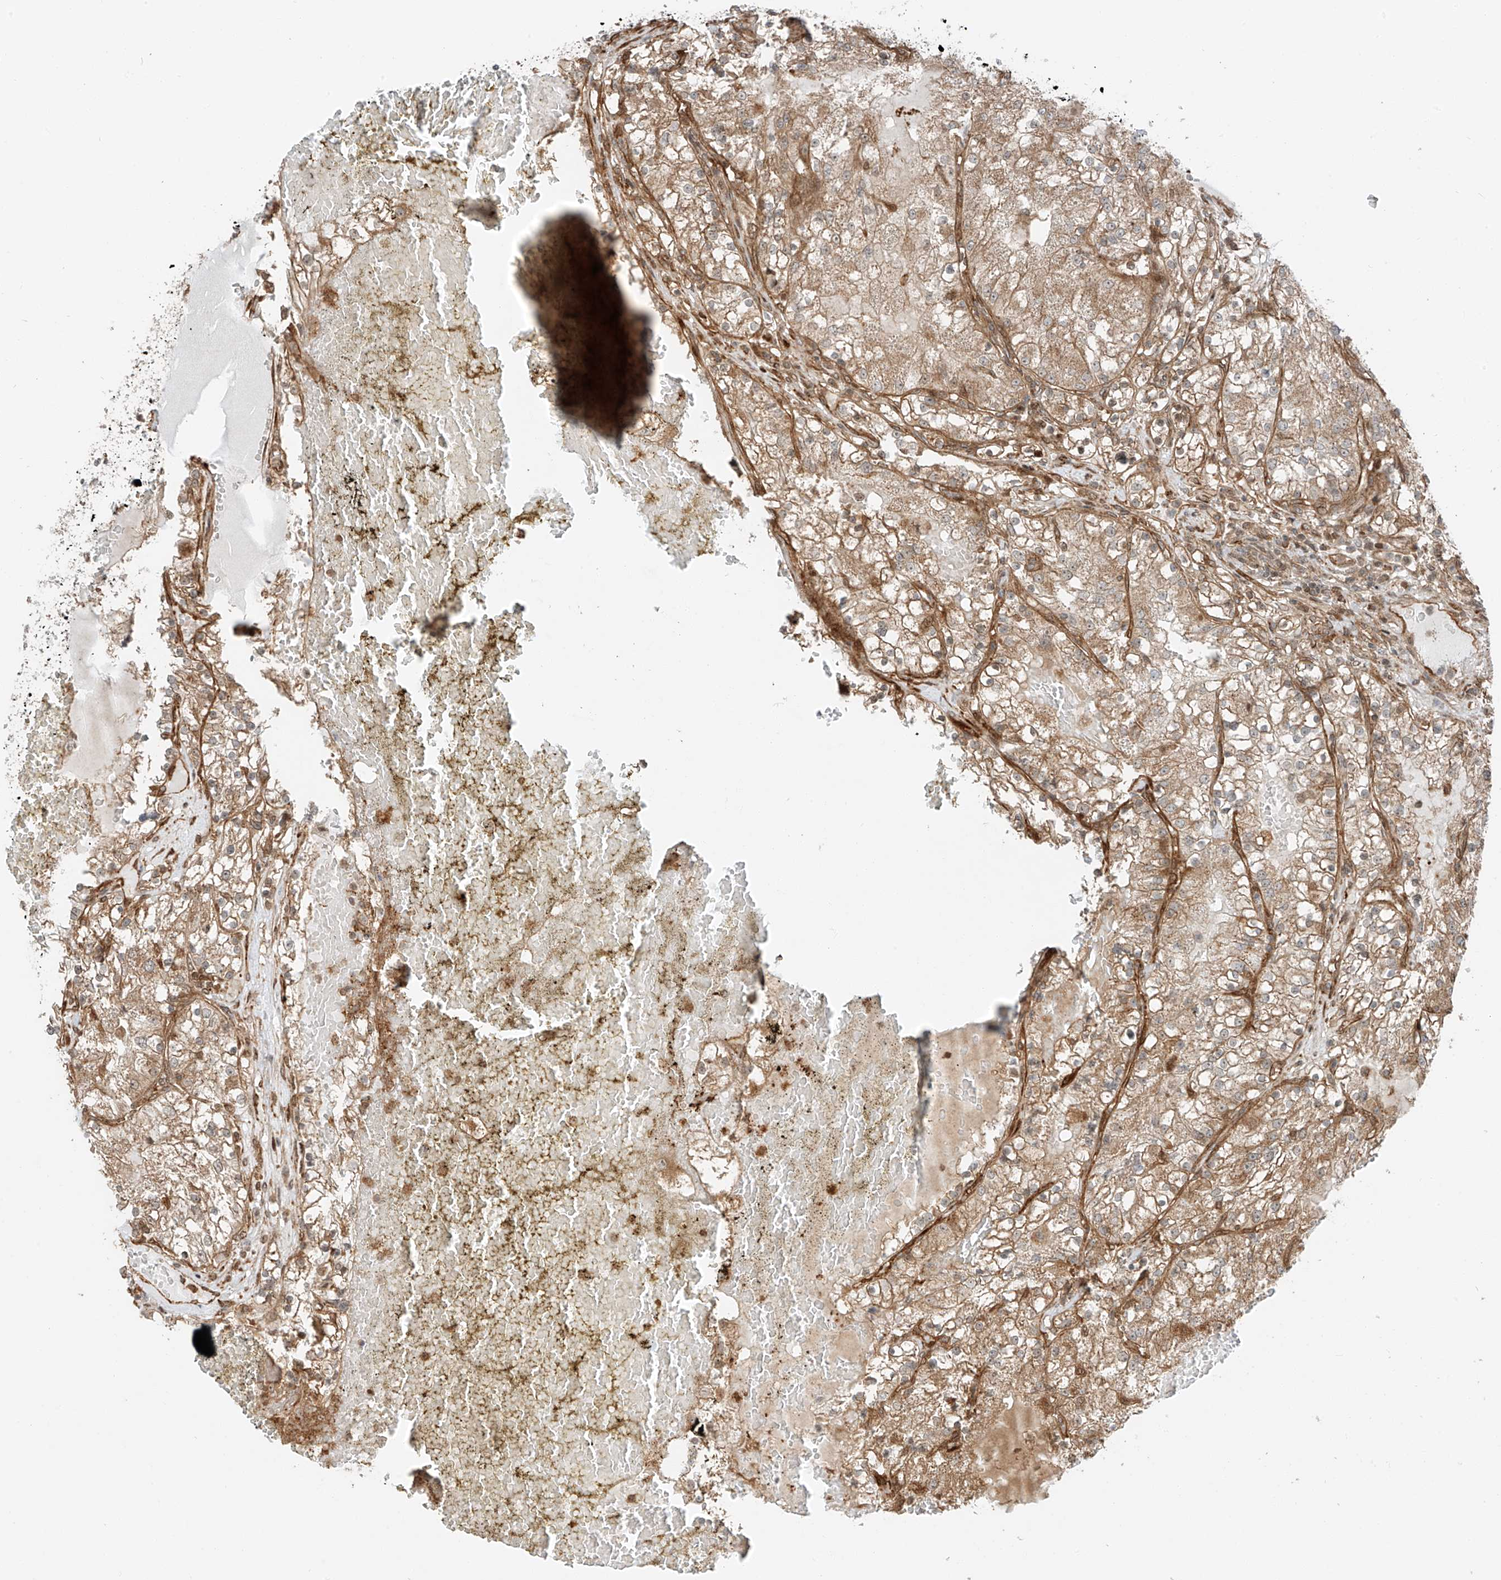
{"staining": {"intensity": "moderate", "quantity": ">75%", "location": "cytoplasmic/membranous"}, "tissue": "renal cancer", "cell_type": "Tumor cells", "image_type": "cancer", "snomed": [{"axis": "morphology", "description": "Normal tissue, NOS"}, {"axis": "morphology", "description": "Adenocarcinoma, NOS"}, {"axis": "topography", "description": "Kidney"}], "caption": "Immunohistochemical staining of human renal cancer demonstrates medium levels of moderate cytoplasmic/membranous protein staining in about >75% of tumor cells. (DAB = brown stain, brightfield microscopy at high magnification).", "gene": "USP48", "patient": {"sex": "male", "age": 68}}